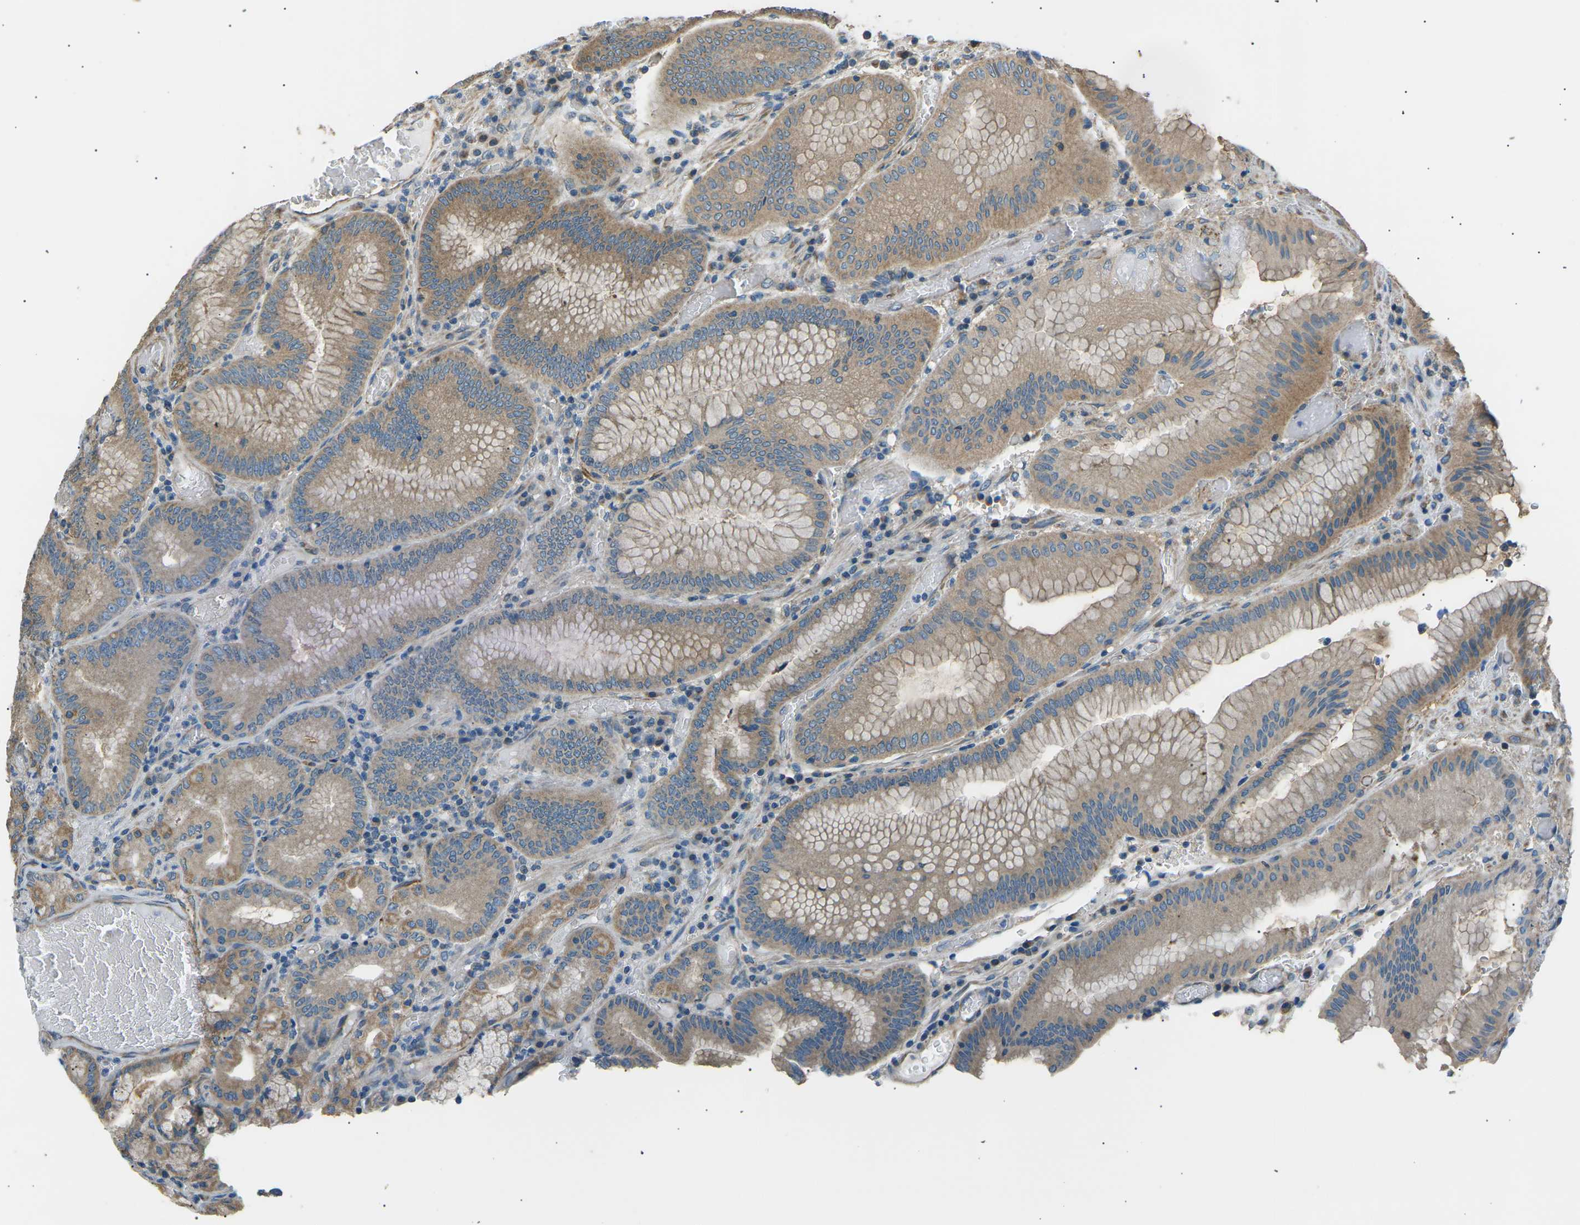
{"staining": {"intensity": "moderate", "quantity": ">75%", "location": "cytoplasmic/membranous"}, "tissue": "stomach", "cell_type": "Glandular cells", "image_type": "normal", "snomed": [{"axis": "morphology", "description": "Normal tissue, NOS"}, {"axis": "morphology", "description": "Carcinoid, malignant, NOS"}, {"axis": "topography", "description": "Stomach, upper"}], "caption": "An immunohistochemistry micrograph of normal tissue is shown. Protein staining in brown shows moderate cytoplasmic/membranous positivity in stomach within glandular cells. The staining was performed using DAB to visualize the protein expression in brown, while the nuclei were stained in blue with hematoxylin (Magnification: 20x).", "gene": "SLK", "patient": {"sex": "male", "age": 39}}